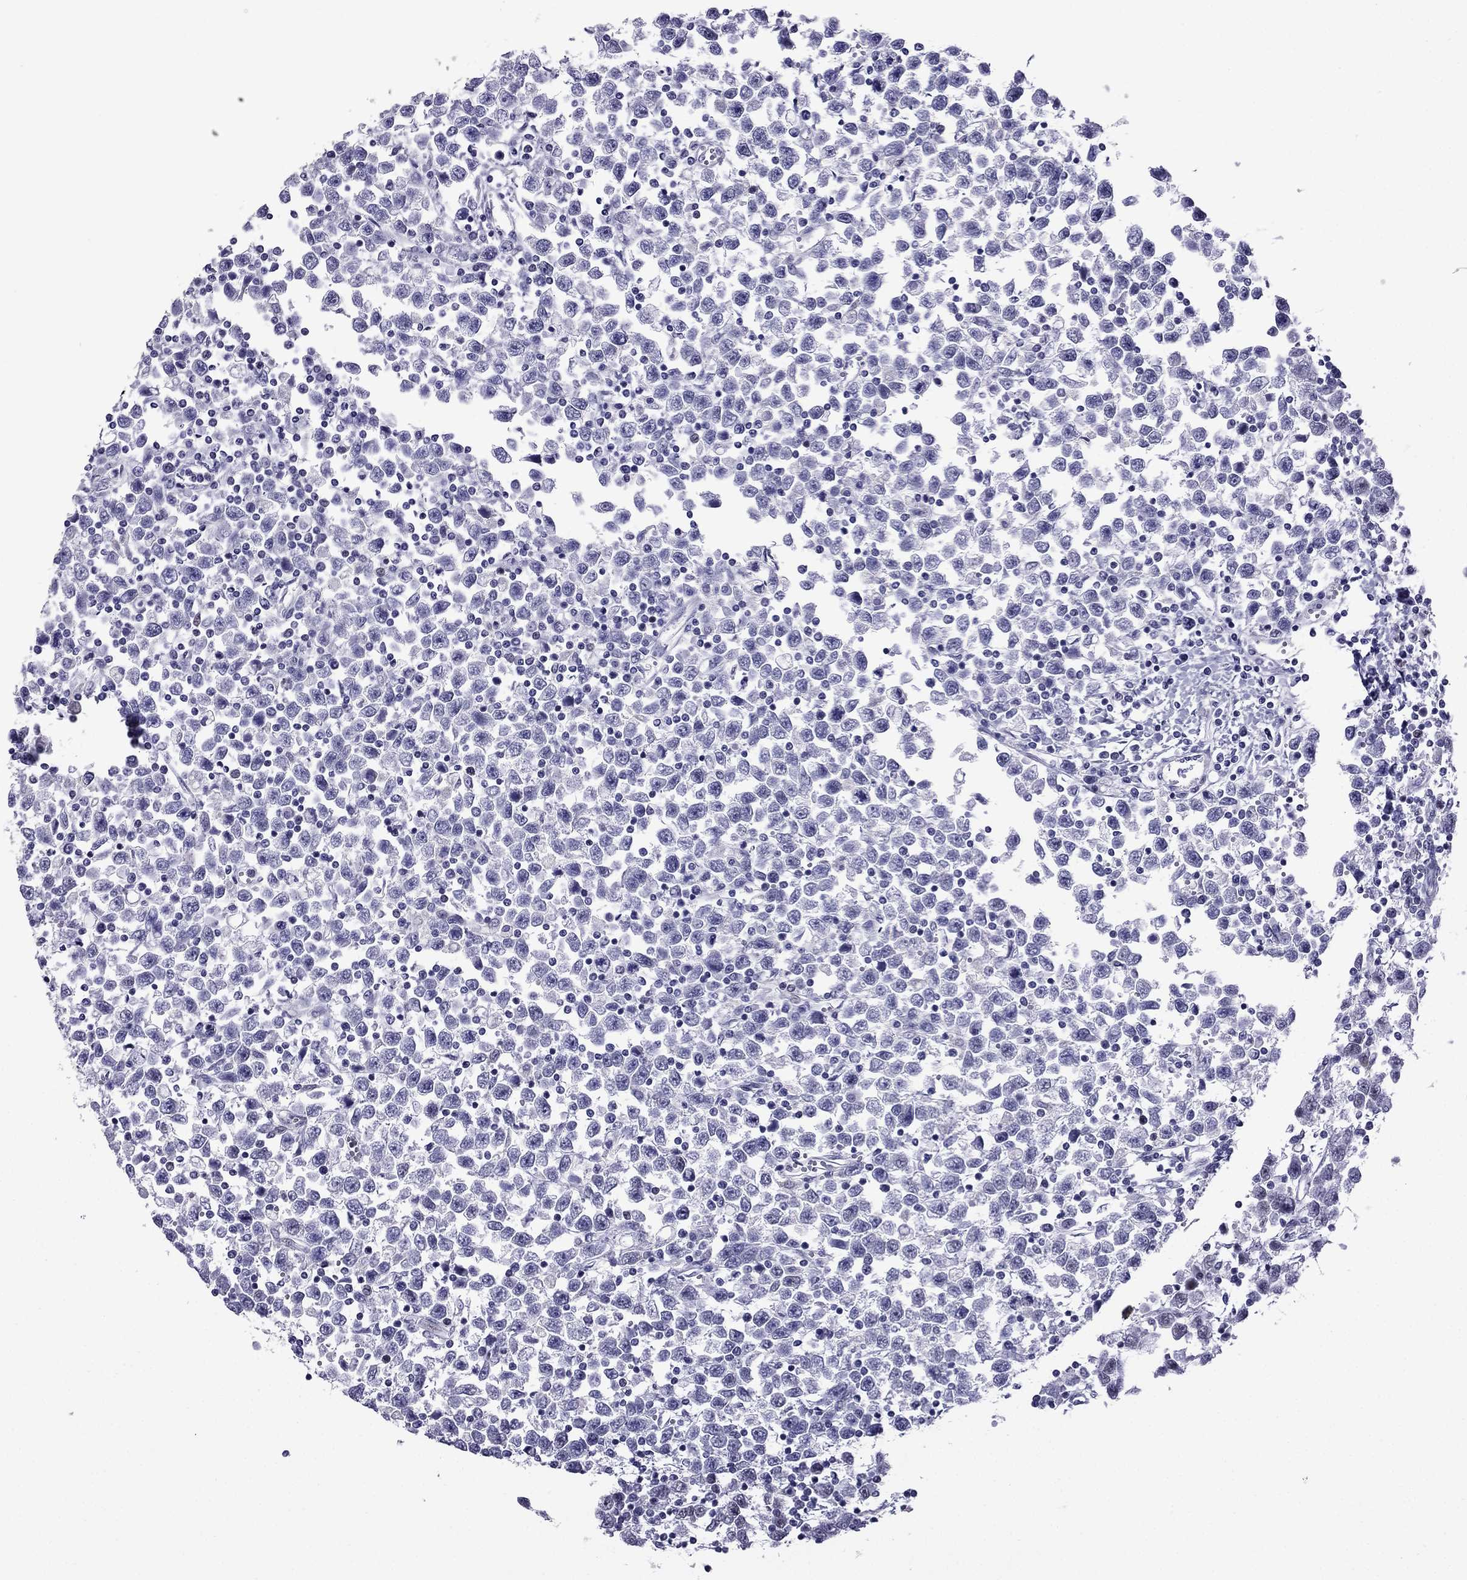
{"staining": {"intensity": "negative", "quantity": "none", "location": "none"}, "tissue": "testis cancer", "cell_type": "Tumor cells", "image_type": "cancer", "snomed": [{"axis": "morphology", "description": "Seminoma, NOS"}, {"axis": "topography", "description": "Testis"}], "caption": "DAB immunohistochemical staining of human seminoma (testis) shows no significant positivity in tumor cells. Brightfield microscopy of immunohistochemistry stained with DAB (brown) and hematoxylin (blue), captured at high magnification.", "gene": "MYLK3", "patient": {"sex": "male", "age": 34}}